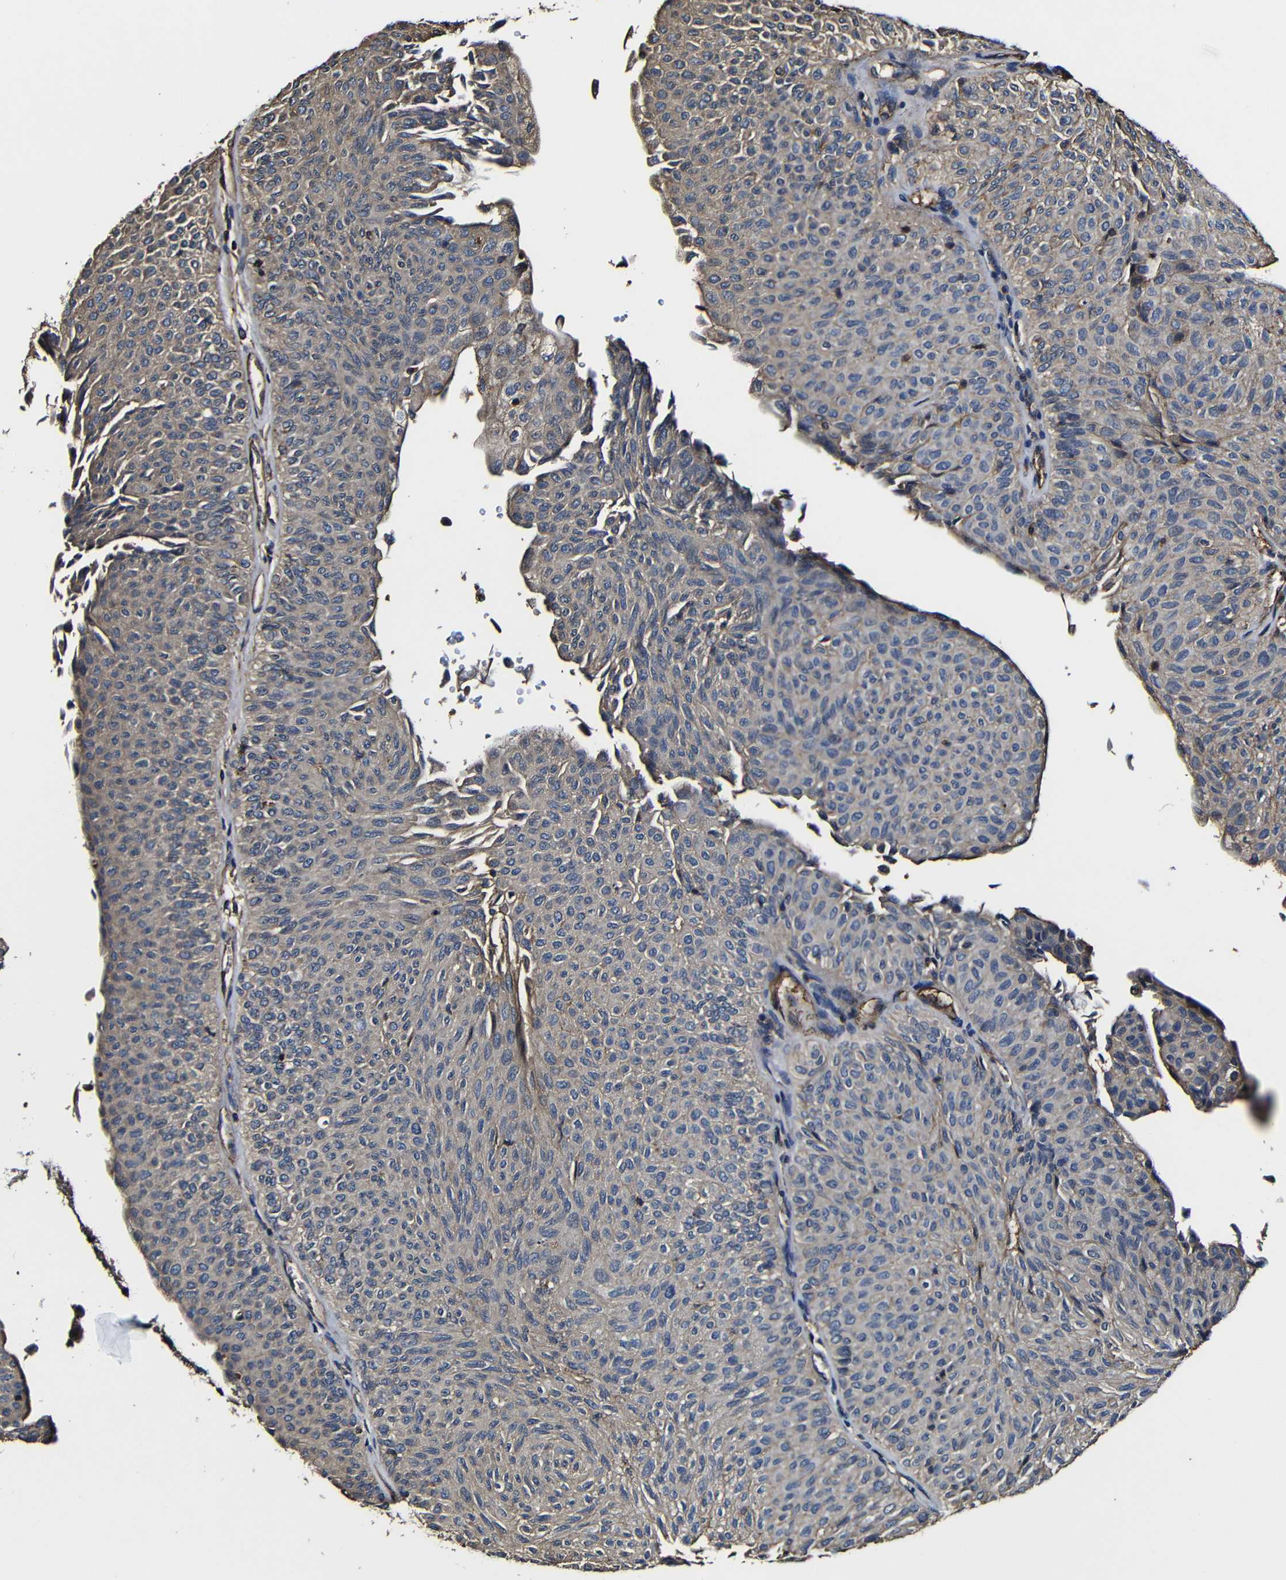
{"staining": {"intensity": "weak", "quantity": "25%-75%", "location": "cytoplasmic/membranous"}, "tissue": "urothelial cancer", "cell_type": "Tumor cells", "image_type": "cancer", "snomed": [{"axis": "morphology", "description": "Urothelial carcinoma, Low grade"}, {"axis": "topography", "description": "Urinary bladder"}], "caption": "Tumor cells exhibit weak cytoplasmic/membranous positivity in approximately 25%-75% of cells in urothelial cancer. (Brightfield microscopy of DAB IHC at high magnification).", "gene": "MSN", "patient": {"sex": "male", "age": 78}}